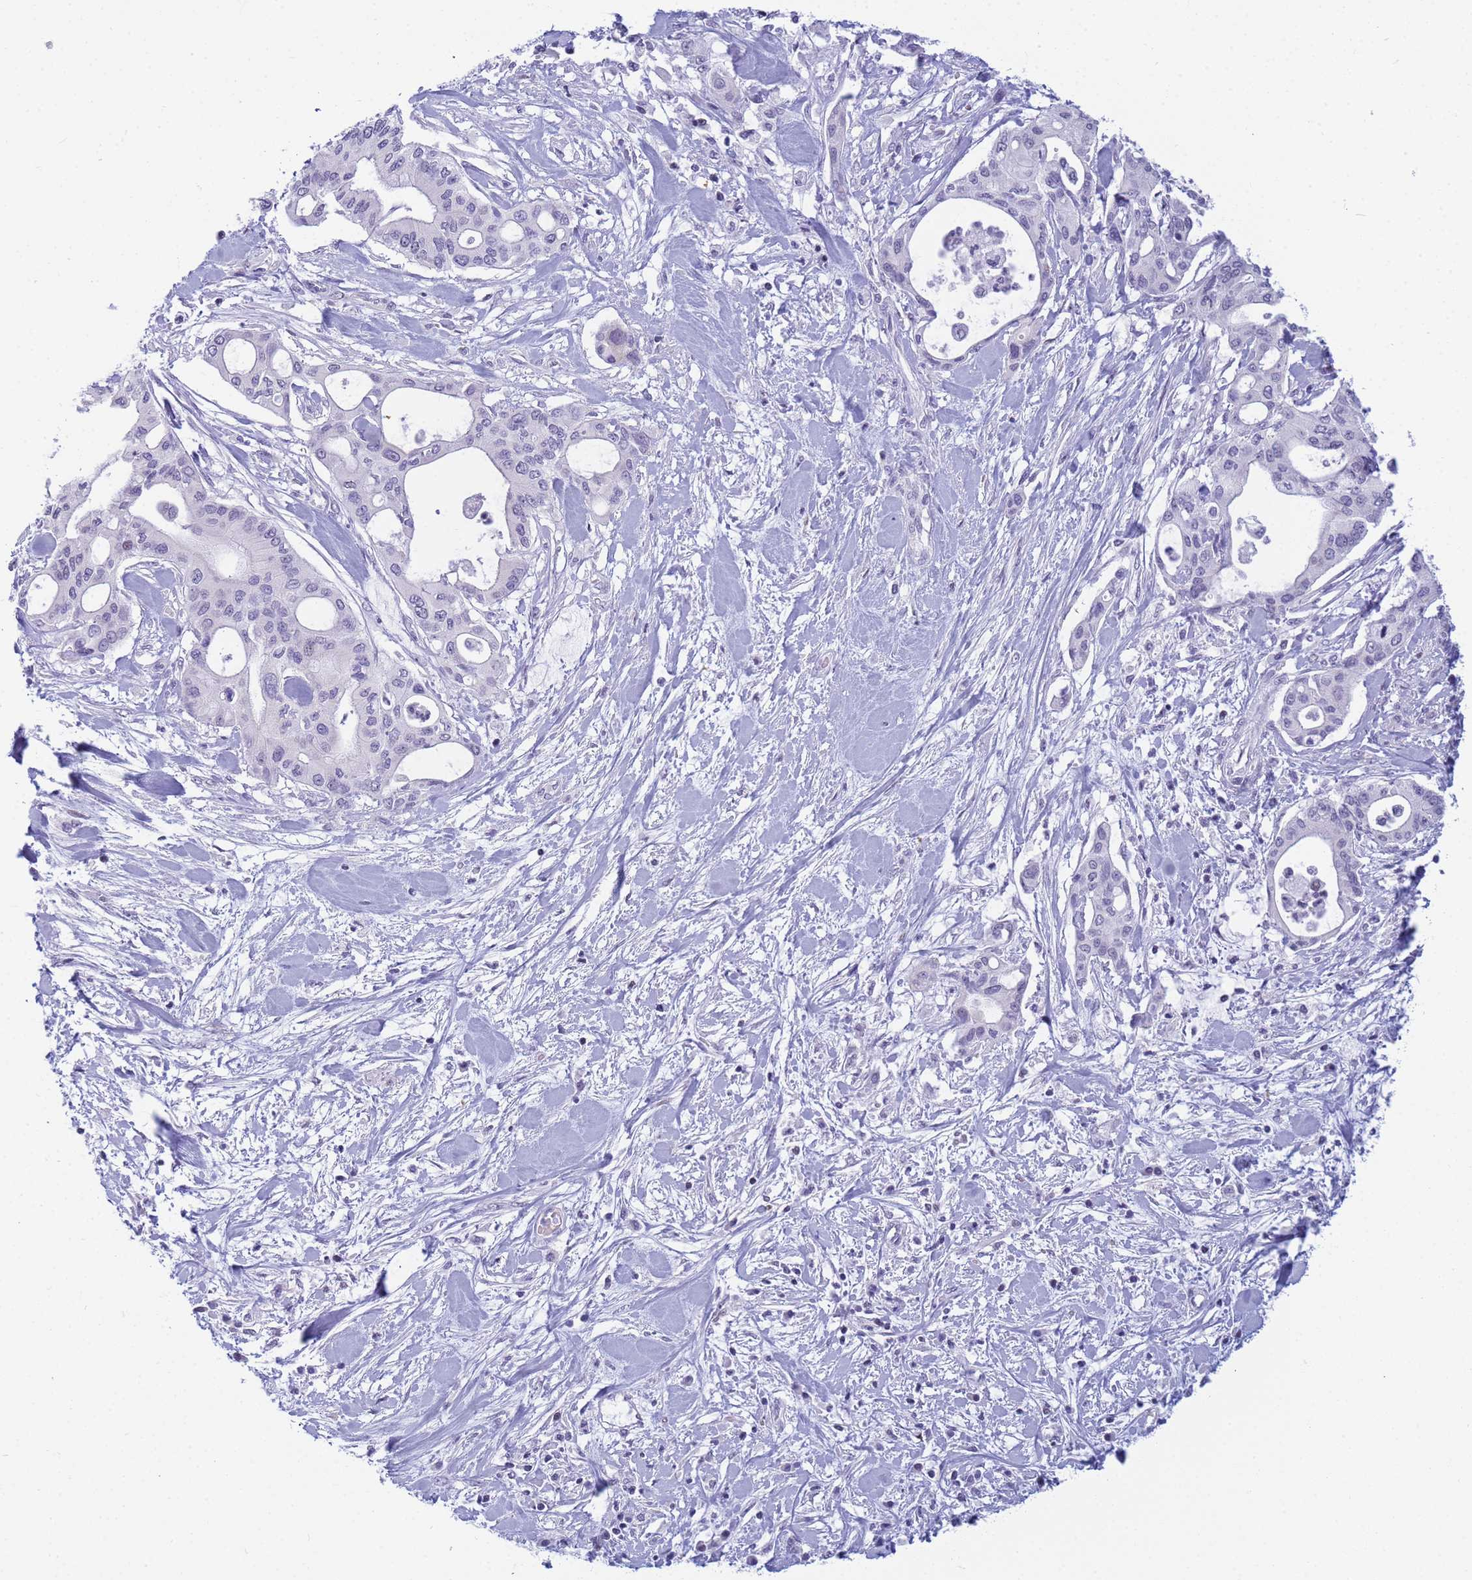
{"staining": {"intensity": "negative", "quantity": "none", "location": "none"}, "tissue": "pancreatic cancer", "cell_type": "Tumor cells", "image_type": "cancer", "snomed": [{"axis": "morphology", "description": "Adenocarcinoma, NOS"}, {"axis": "topography", "description": "Pancreas"}], "caption": "The immunohistochemistry (IHC) photomicrograph has no significant staining in tumor cells of pancreatic cancer tissue.", "gene": "SNX20", "patient": {"sex": "male", "age": 46}}